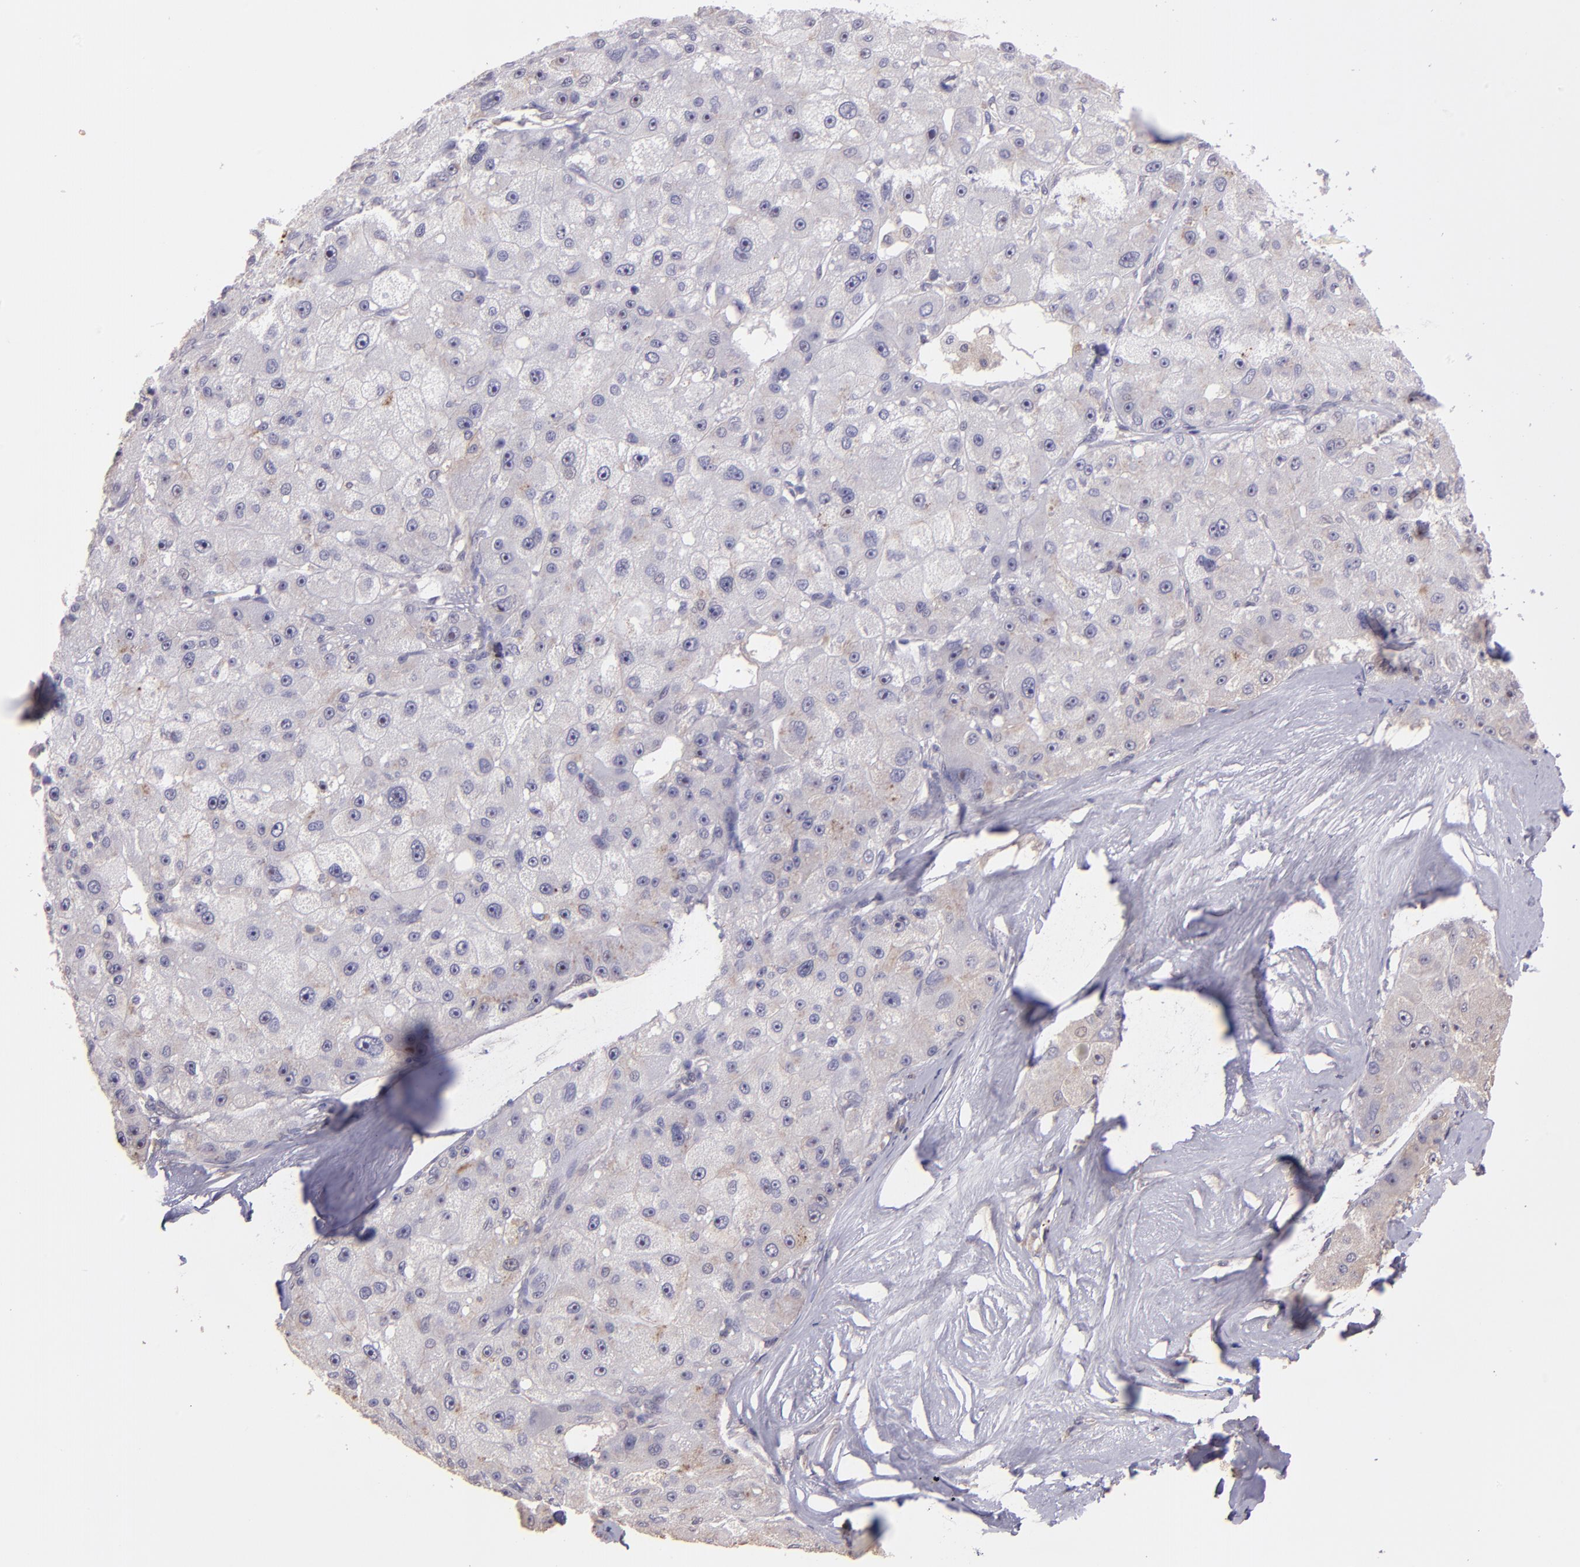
{"staining": {"intensity": "negative", "quantity": "none", "location": "none"}, "tissue": "liver cancer", "cell_type": "Tumor cells", "image_type": "cancer", "snomed": [{"axis": "morphology", "description": "Carcinoma, Hepatocellular, NOS"}, {"axis": "topography", "description": "Liver"}], "caption": "A high-resolution histopathology image shows immunohistochemistry (IHC) staining of liver hepatocellular carcinoma, which exhibits no significant staining in tumor cells. Nuclei are stained in blue.", "gene": "PAPPA", "patient": {"sex": "male", "age": 80}}